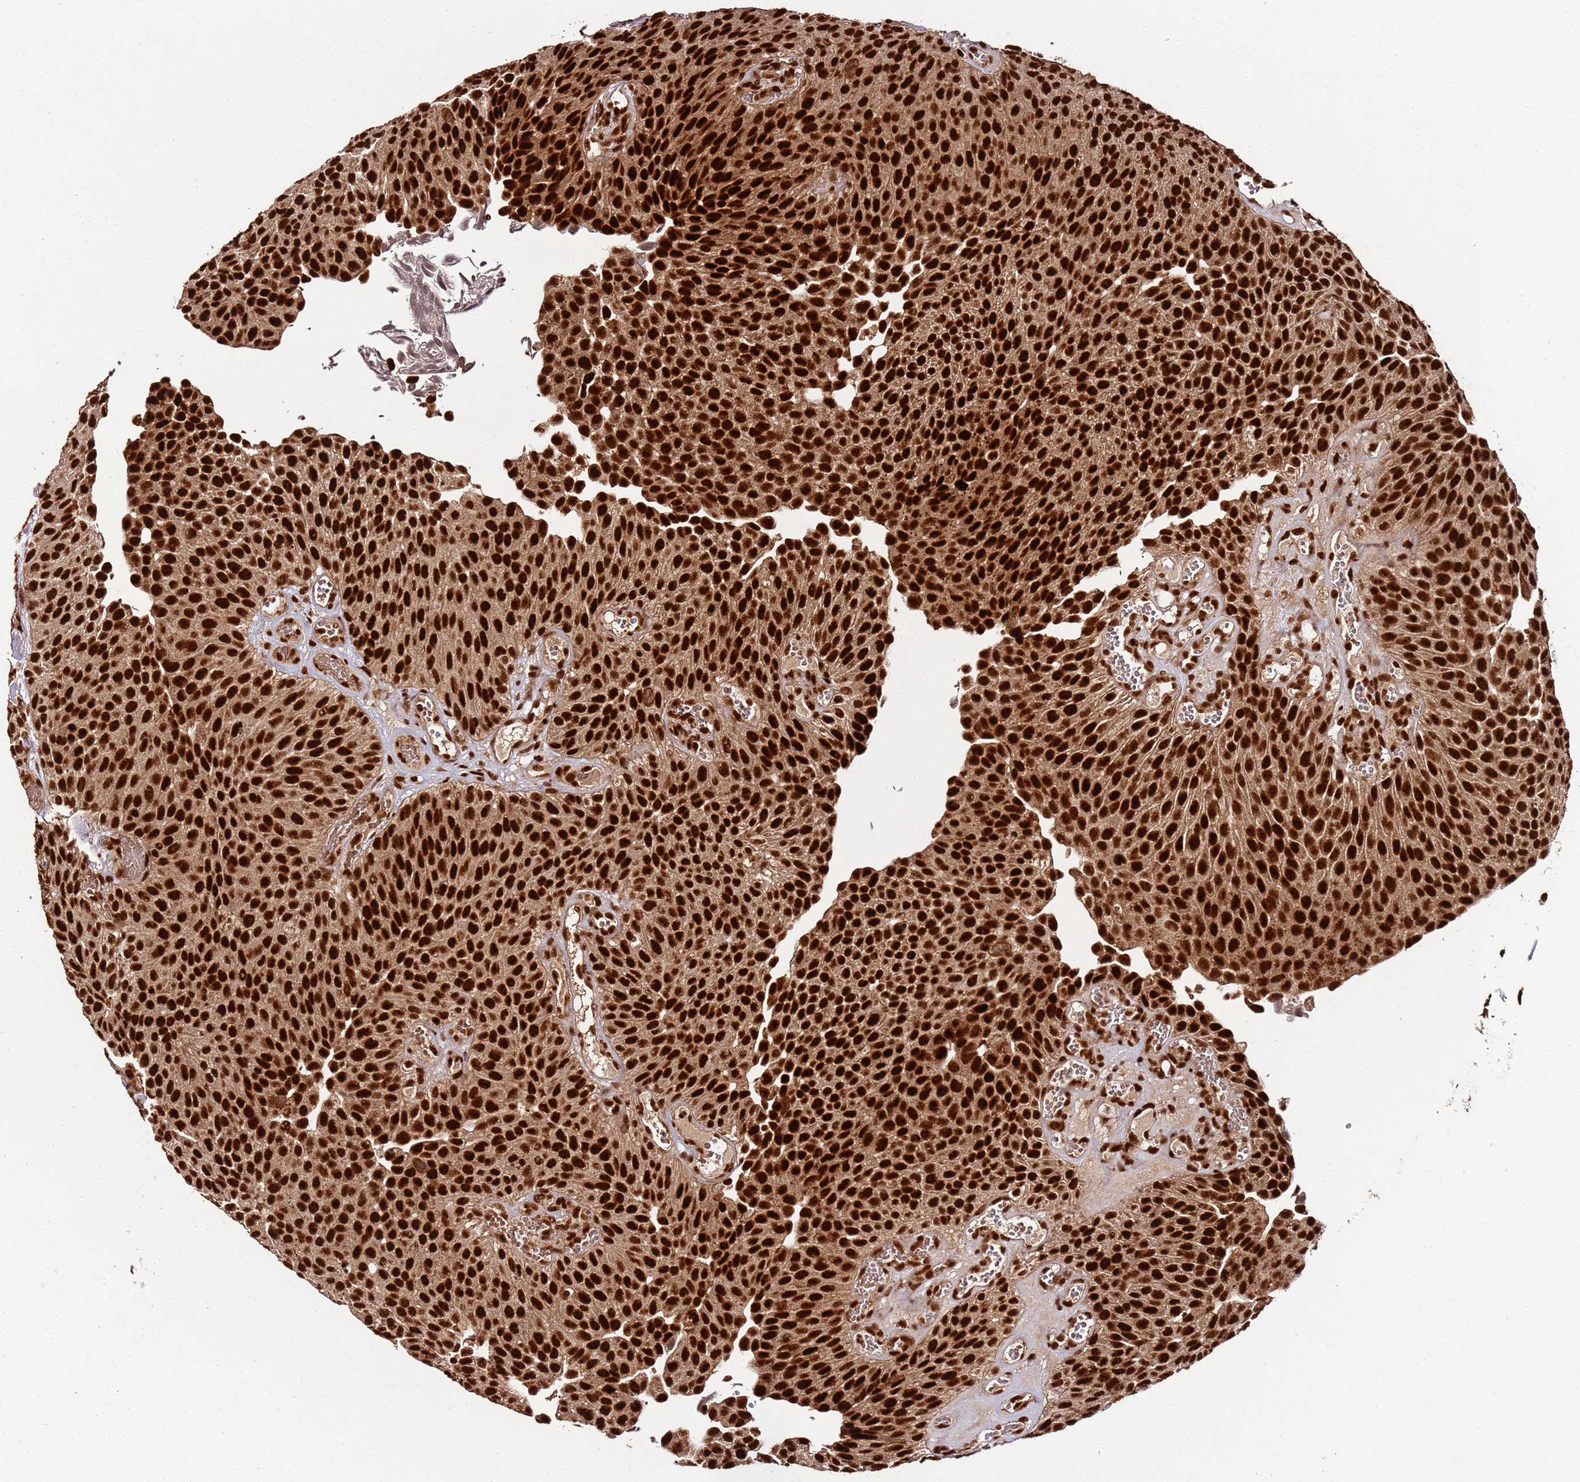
{"staining": {"intensity": "strong", "quantity": ">75%", "location": "nuclear"}, "tissue": "urothelial cancer", "cell_type": "Tumor cells", "image_type": "cancer", "snomed": [{"axis": "morphology", "description": "Urothelial carcinoma, Low grade"}, {"axis": "topography", "description": "Urinary bladder"}], "caption": "Immunohistochemistry (IHC) (DAB) staining of human urothelial cancer exhibits strong nuclear protein staining in approximately >75% of tumor cells.", "gene": "XRN2", "patient": {"sex": "male", "age": 89}}